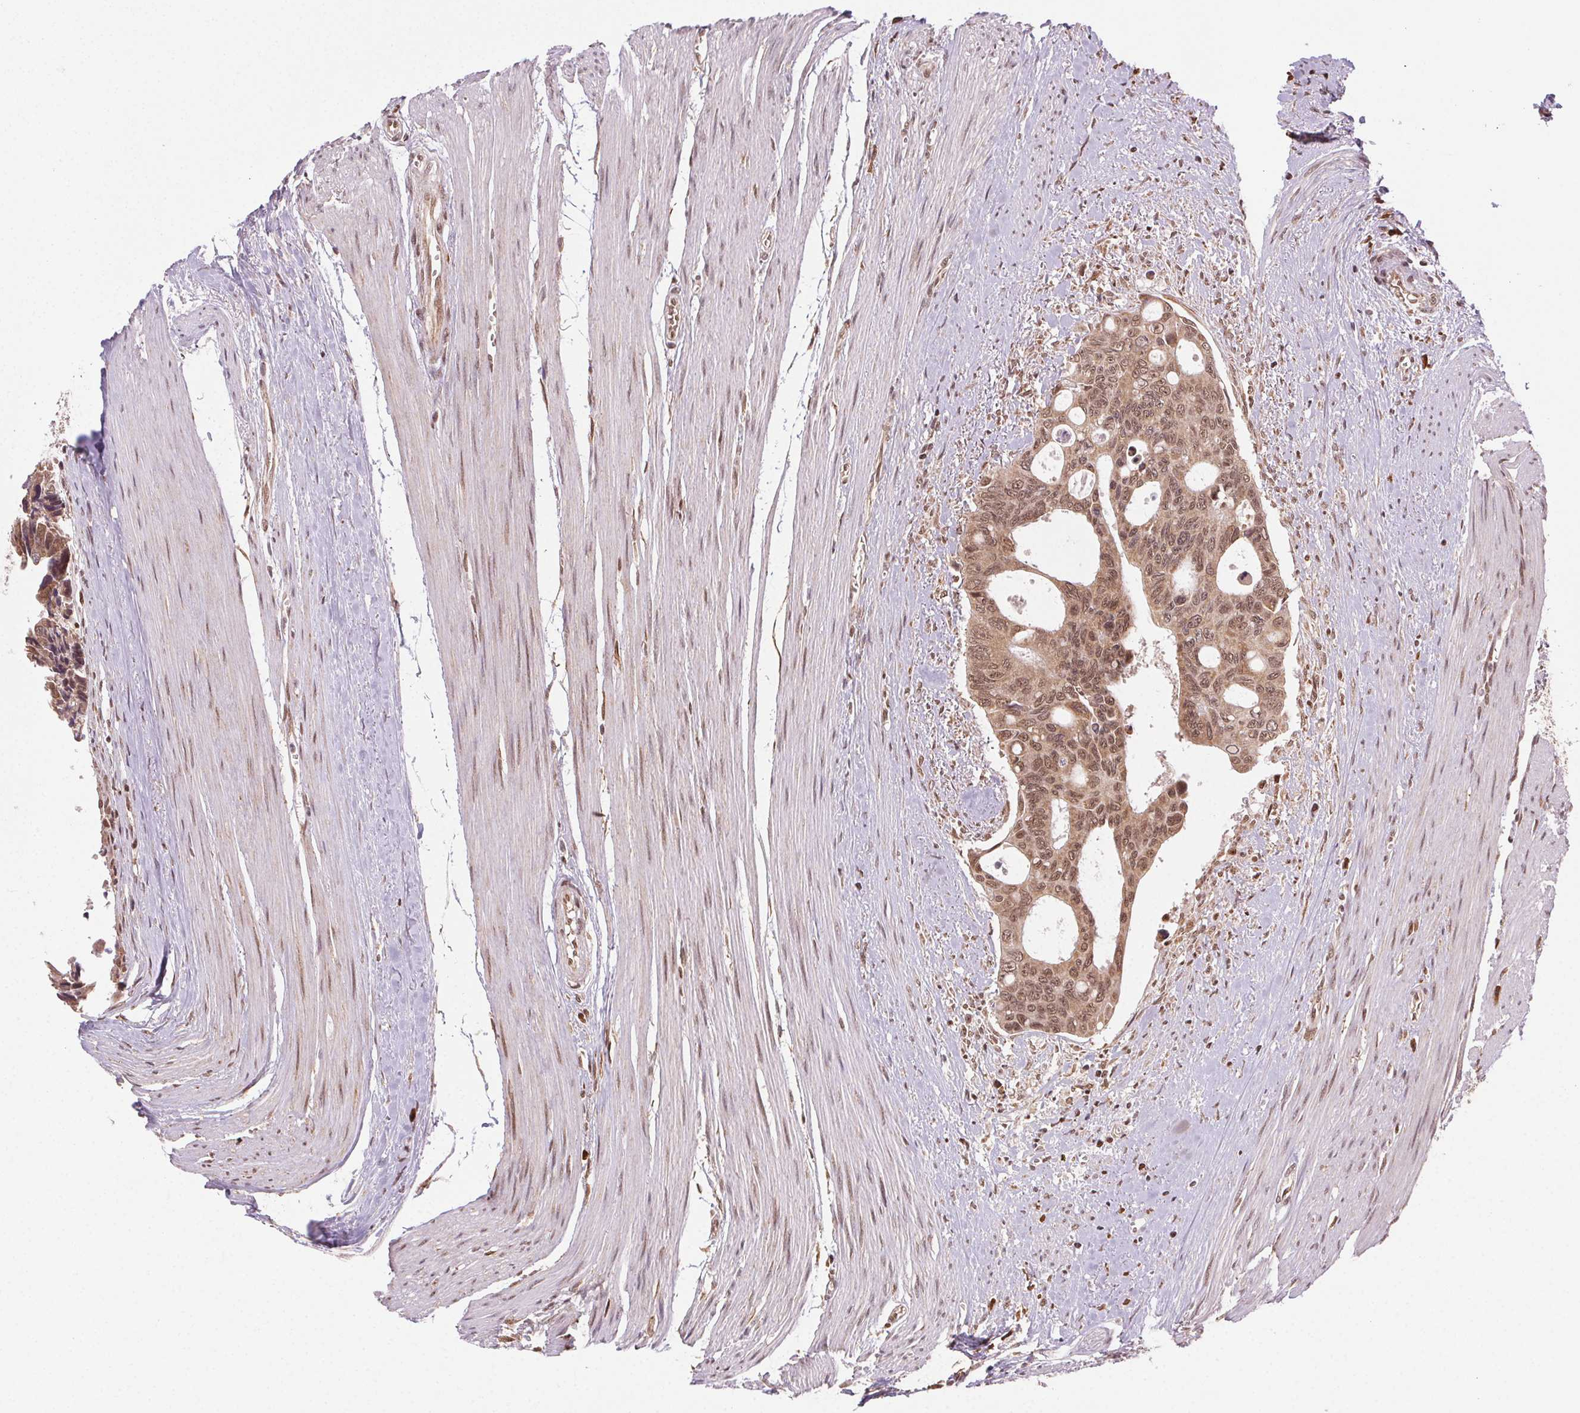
{"staining": {"intensity": "moderate", "quantity": ">75%", "location": "cytoplasmic/membranous,nuclear"}, "tissue": "colorectal cancer", "cell_type": "Tumor cells", "image_type": "cancer", "snomed": [{"axis": "morphology", "description": "Adenocarcinoma, NOS"}, {"axis": "topography", "description": "Rectum"}], "caption": "This histopathology image exhibits adenocarcinoma (colorectal) stained with immunohistochemistry (IHC) to label a protein in brown. The cytoplasmic/membranous and nuclear of tumor cells show moderate positivity for the protein. Nuclei are counter-stained blue.", "gene": "TREML4", "patient": {"sex": "male", "age": 76}}